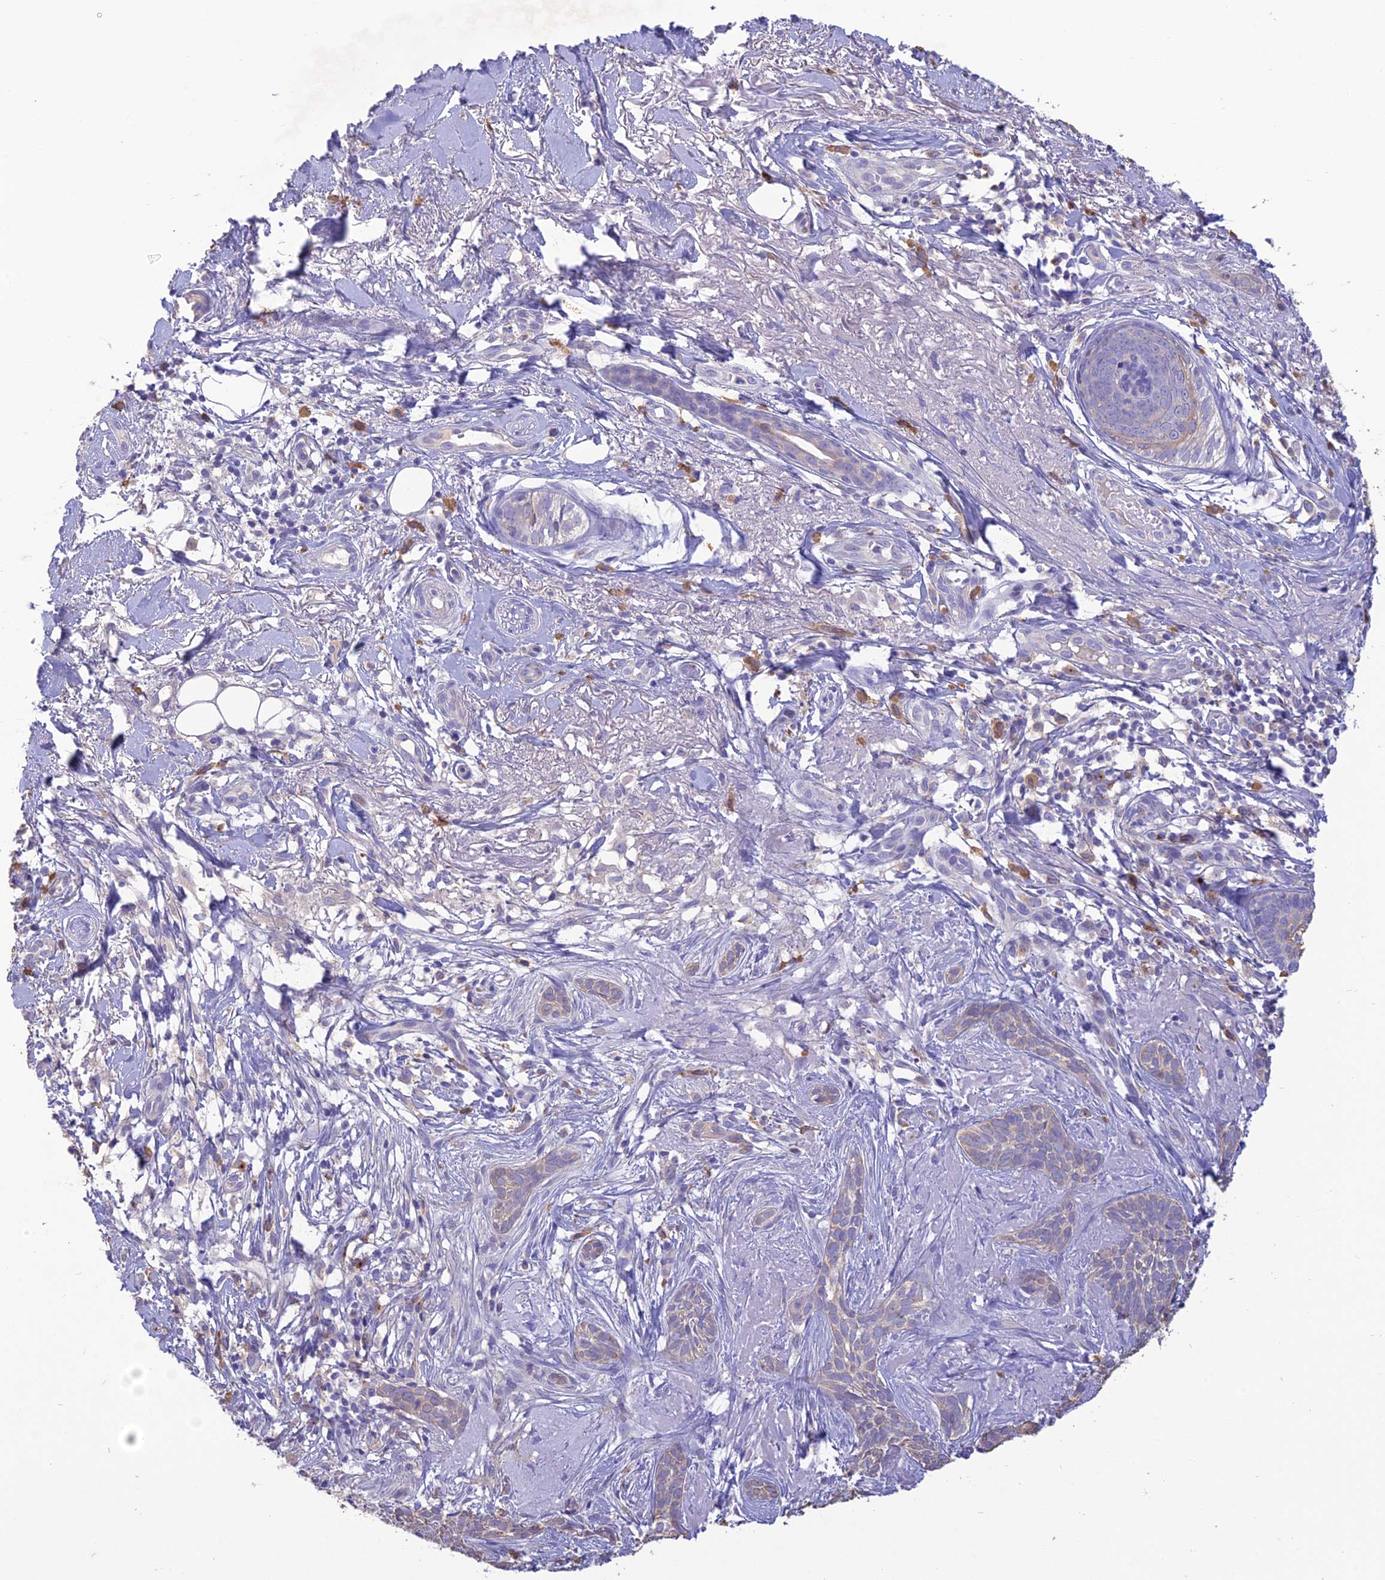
{"staining": {"intensity": "negative", "quantity": "none", "location": "none"}, "tissue": "skin cancer", "cell_type": "Tumor cells", "image_type": "cancer", "snomed": [{"axis": "morphology", "description": "Basal cell carcinoma"}, {"axis": "topography", "description": "Skin"}], "caption": "Tumor cells are negative for brown protein staining in skin cancer. (DAB IHC with hematoxylin counter stain).", "gene": "SFT2D2", "patient": {"sex": "female", "age": 76}}